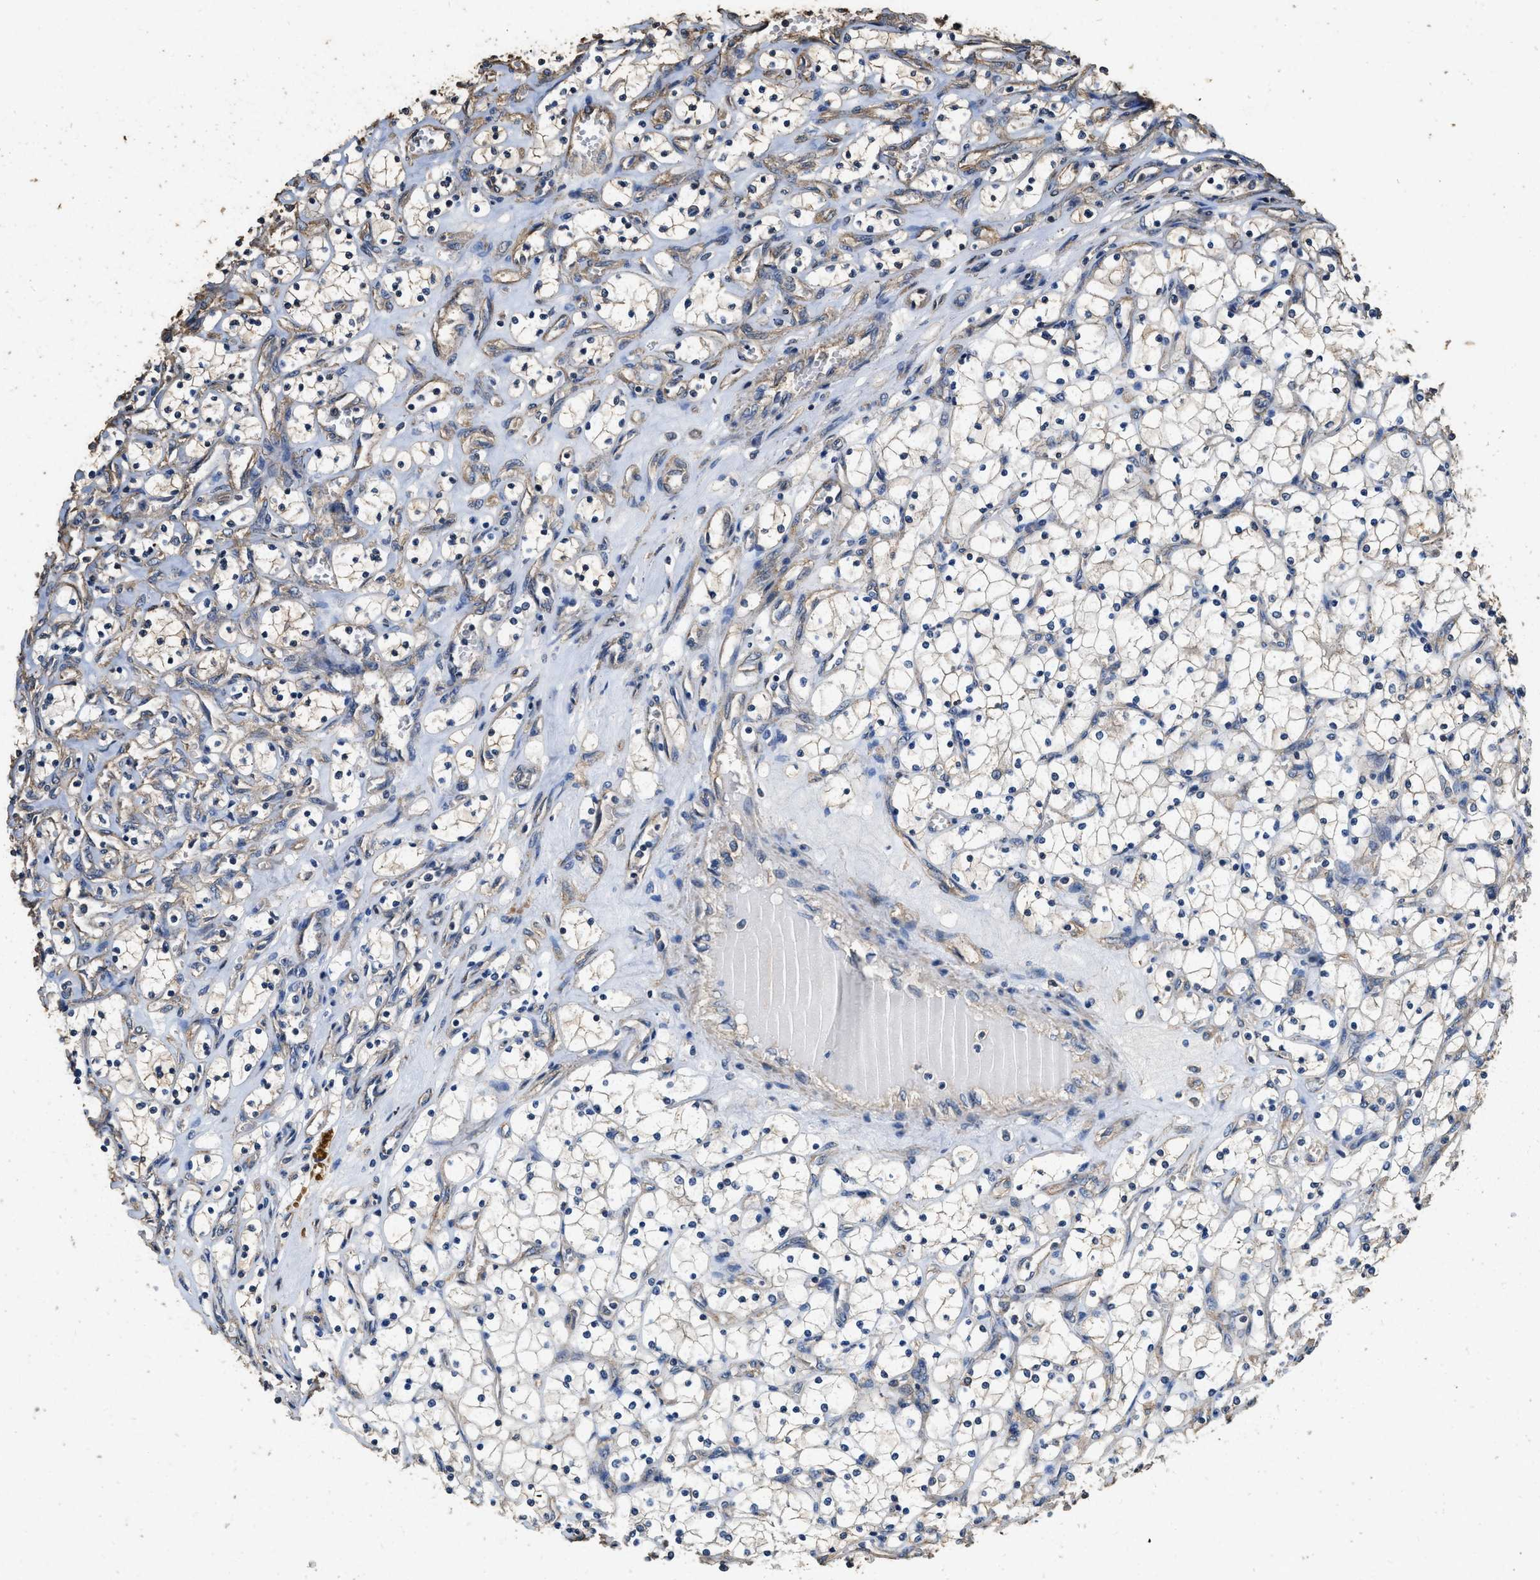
{"staining": {"intensity": "negative", "quantity": "none", "location": "none"}, "tissue": "renal cancer", "cell_type": "Tumor cells", "image_type": "cancer", "snomed": [{"axis": "morphology", "description": "Adenocarcinoma, NOS"}, {"axis": "topography", "description": "Kidney"}], "caption": "A micrograph of renal cancer stained for a protein reveals no brown staining in tumor cells.", "gene": "MIB1", "patient": {"sex": "female", "age": 69}}